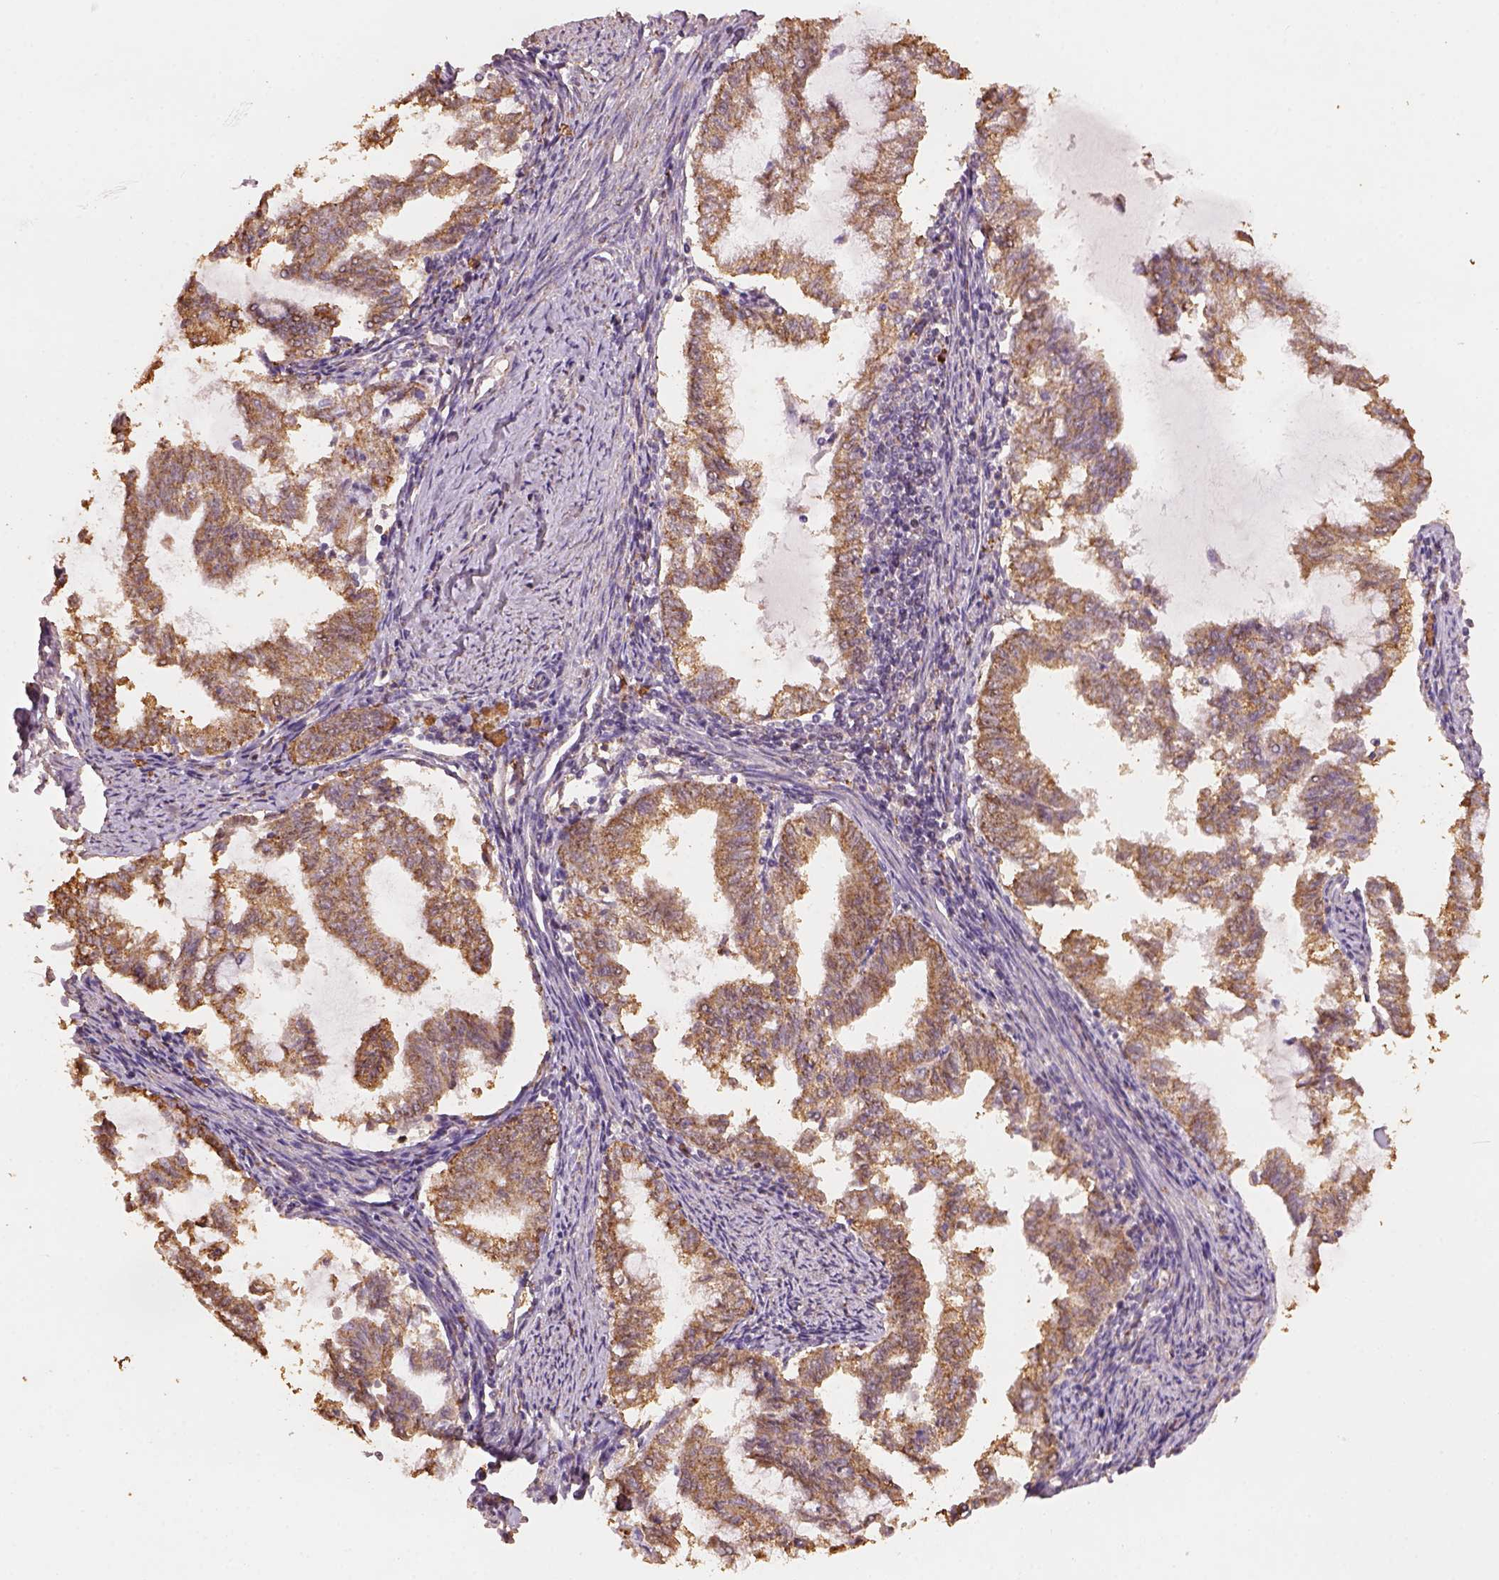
{"staining": {"intensity": "moderate", "quantity": ">75%", "location": "cytoplasmic/membranous"}, "tissue": "endometrial cancer", "cell_type": "Tumor cells", "image_type": "cancer", "snomed": [{"axis": "morphology", "description": "Adenocarcinoma, NOS"}, {"axis": "topography", "description": "Endometrium"}], "caption": "Immunohistochemical staining of adenocarcinoma (endometrial) demonstrates medium levels of moderate cytoplasmic/membranous positivity in about >75% of tumor cells.", "gene": "AP2B1", "patient": {"sex": "female", "age": 79}}